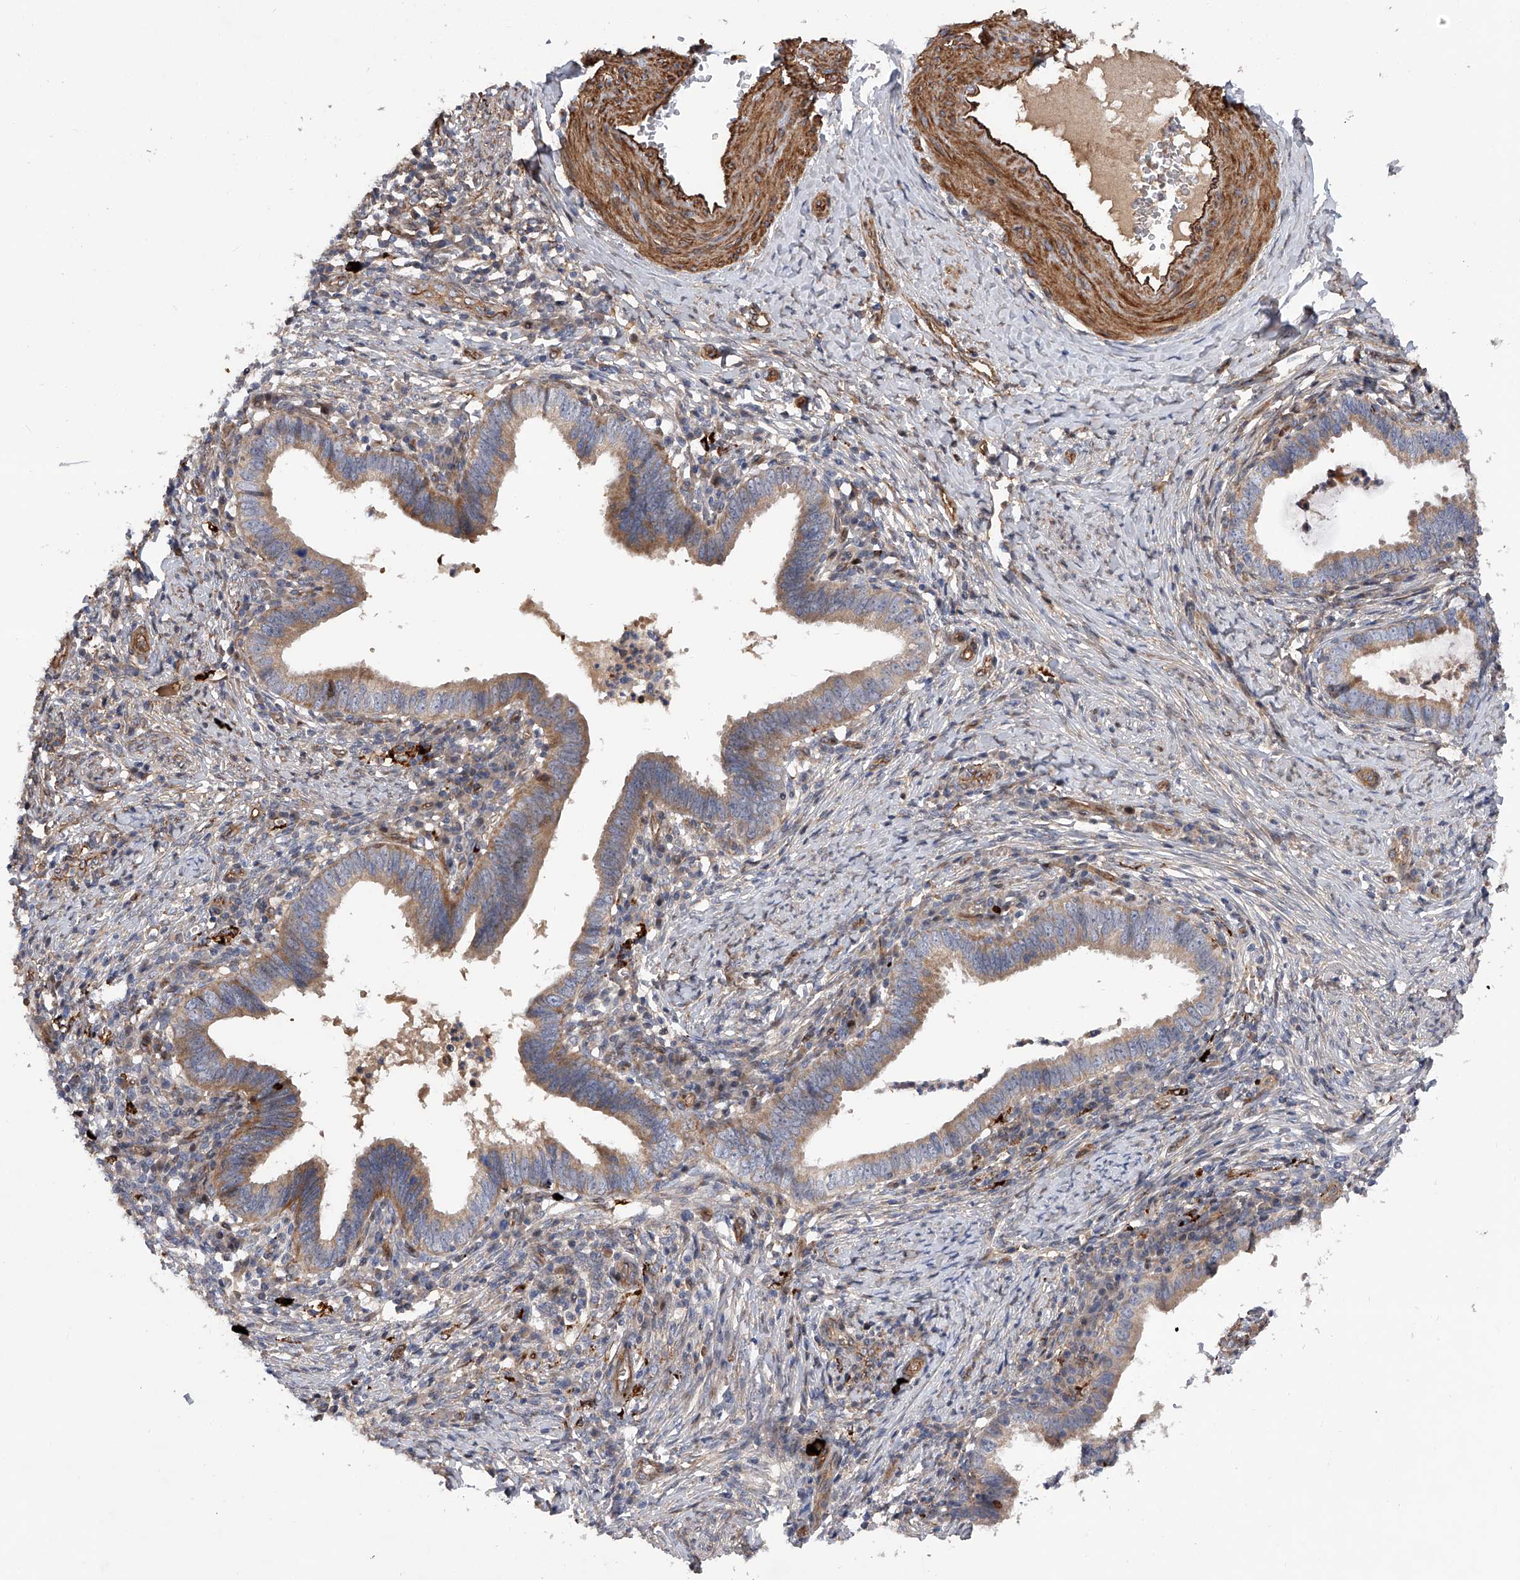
{"staining": {"intensity": "moderate", "quantity": "<25%", "location": "cytoplasmic/membranous"}, "tissue": "cervical cancer", "cell_type": "Tumor cells", "image_type": "cancer", "snomed": [{"axis": "morphology", "description": "Adenocarcinoma, NOS"}, {"axis": "topography", "description": "Cervix"}], "caption": "Cervical cancer (adenocarcinoma) was stained to show a protein in brown. There is low levels of moderate cytoplasmic/membranous positivity in about <25% of tumor cells.", "gene": "PDSS2", "patient": {"sex": "female", "age": 36}}